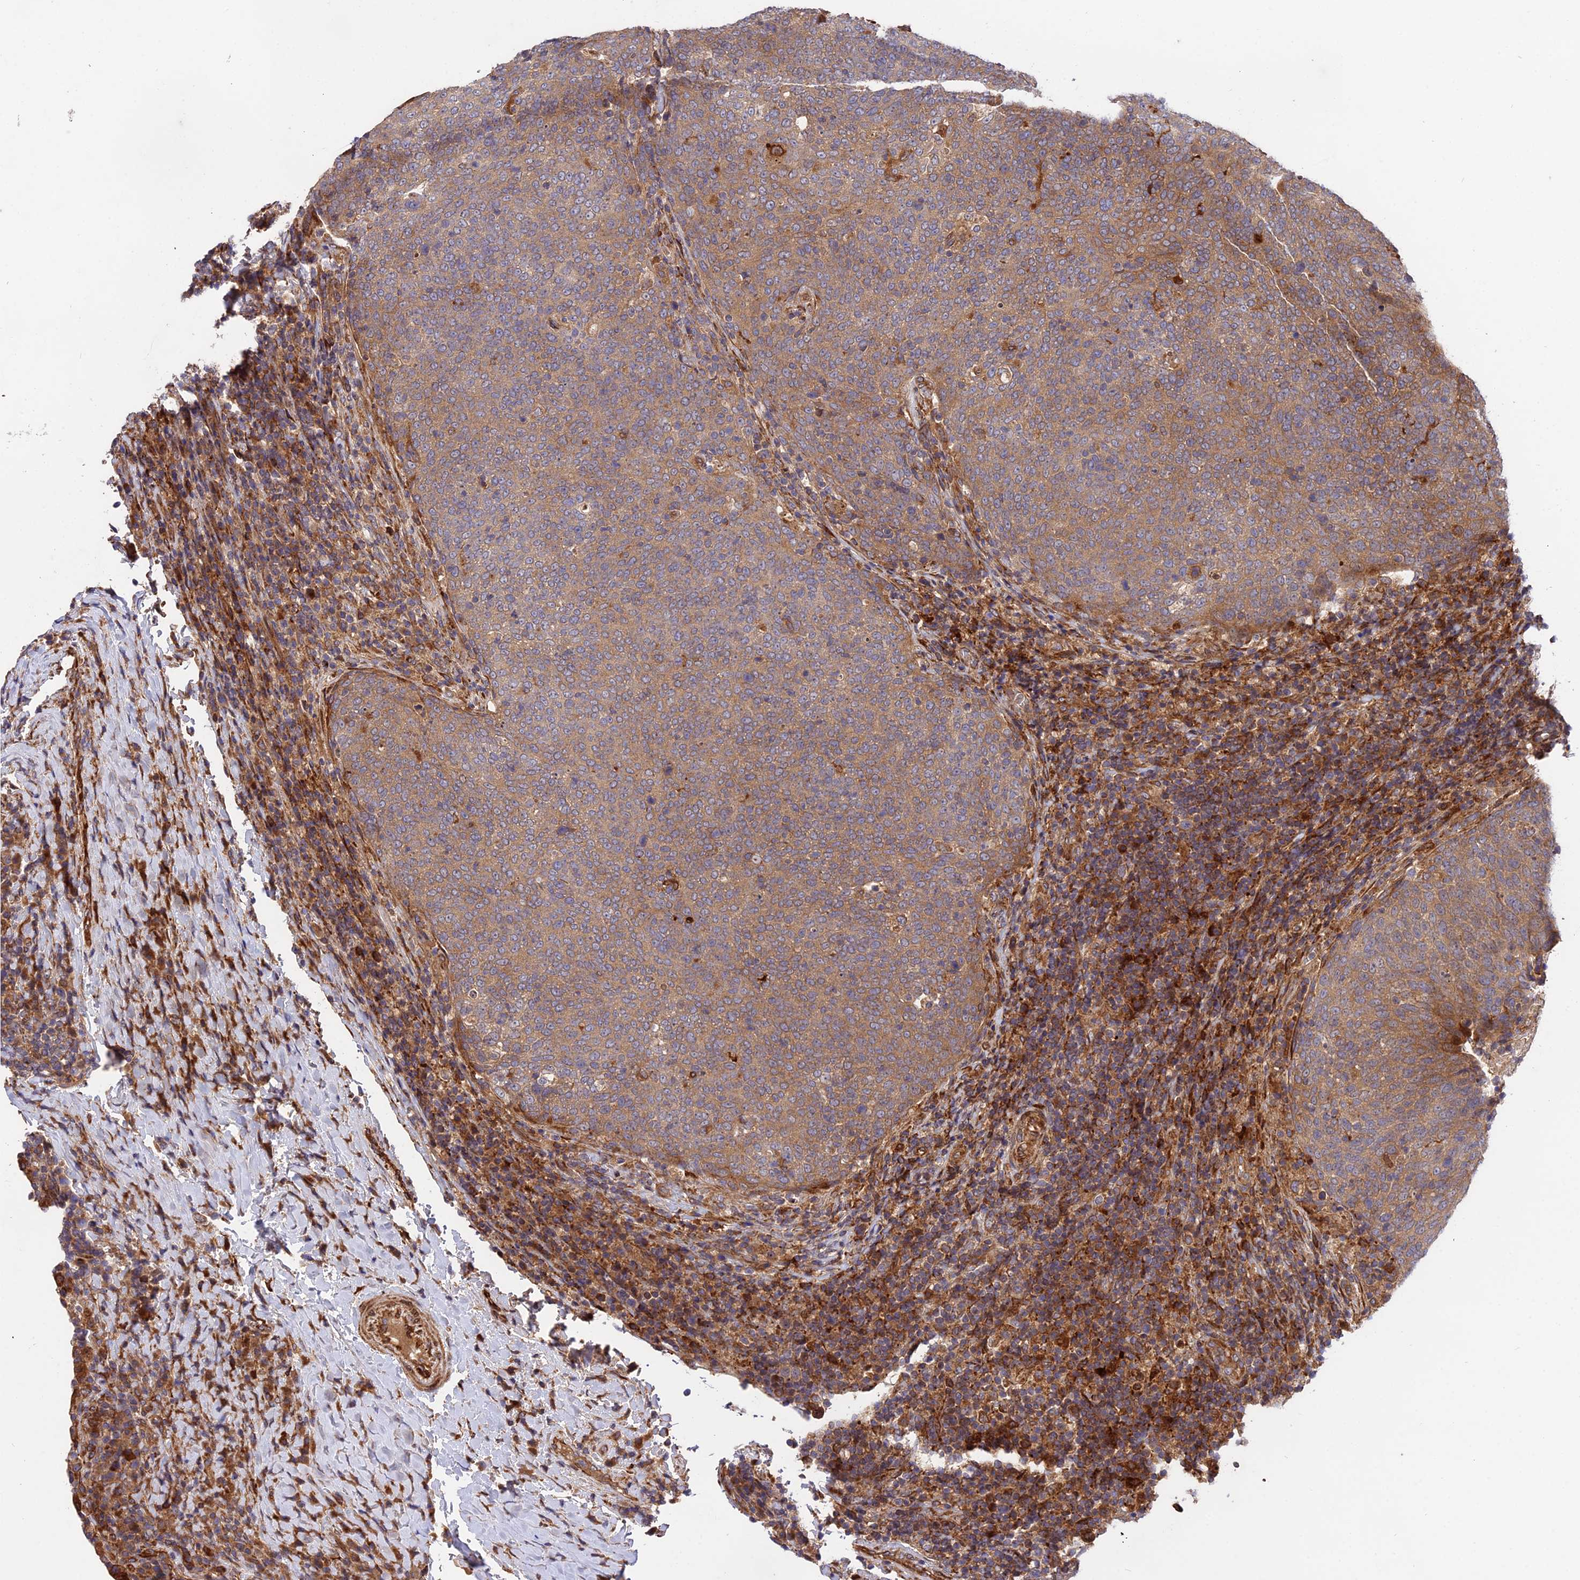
{"staining": {"intensity": "moderate", "quantity": ">75%", "location": "cytoplasmic/membranous"}, "tissue": "head and neck cancer", "cell_type": "Tumor cells", "image_type": "cancer", "snomed": [{"axis": "morphology", "description": "Squamous cell carcinoma, NOS"}, {"axis": "morphology", "description": "Squamous cell carcinoma, metastatic, NOS"}, {"axis": "topography", "description": "Lymph node"}, {"axis": "topography", "description": "Head-Neck"}], "caption": "Protein analysis of head and neck cancer (squamous cell carcinoma) tissue reveals moderate cytoplasmic/membranous staining in approximately >75% of tumor cells.", "gene": "ROCK1", "patient": {"sex": "male", "age": 62}}